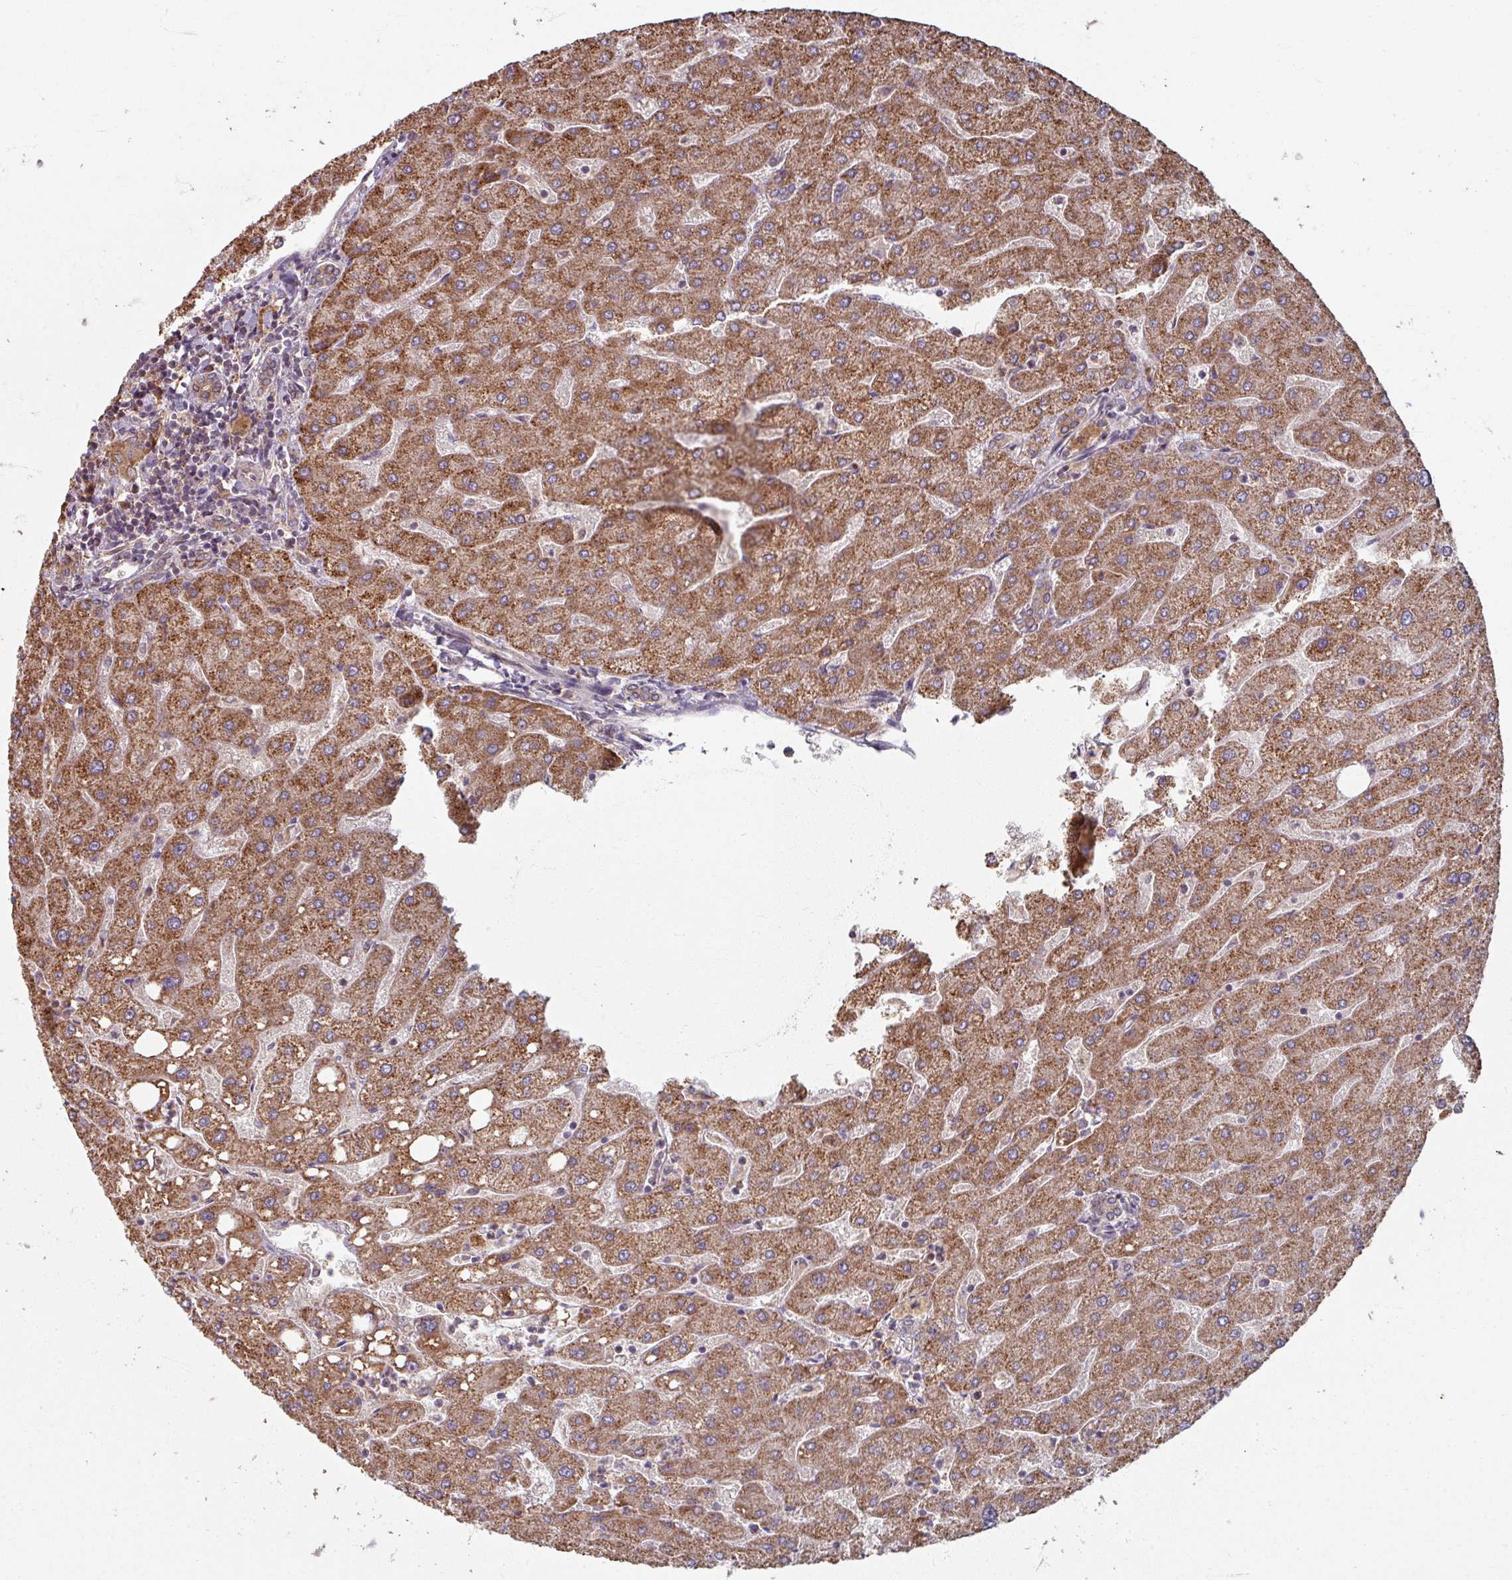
{"staining": {"intensity": "weak", "quantity": "<25%", "location": "cytoplasmic/membranous"}, "tissue": "liver", "cell_type": "Cholangiocytes", "image_type": "normal", "snomed": [{"axis": "morphology", "description": "Normal tissue, NOS"}, {"axis": "topography", "description": "Liver"}], "caption": "Protein analysis of unremarkable liver reveals no significant staining in cholangiocytes.", "gene": "CCDC68", "patient": {"sex": "male", "age": 67}}